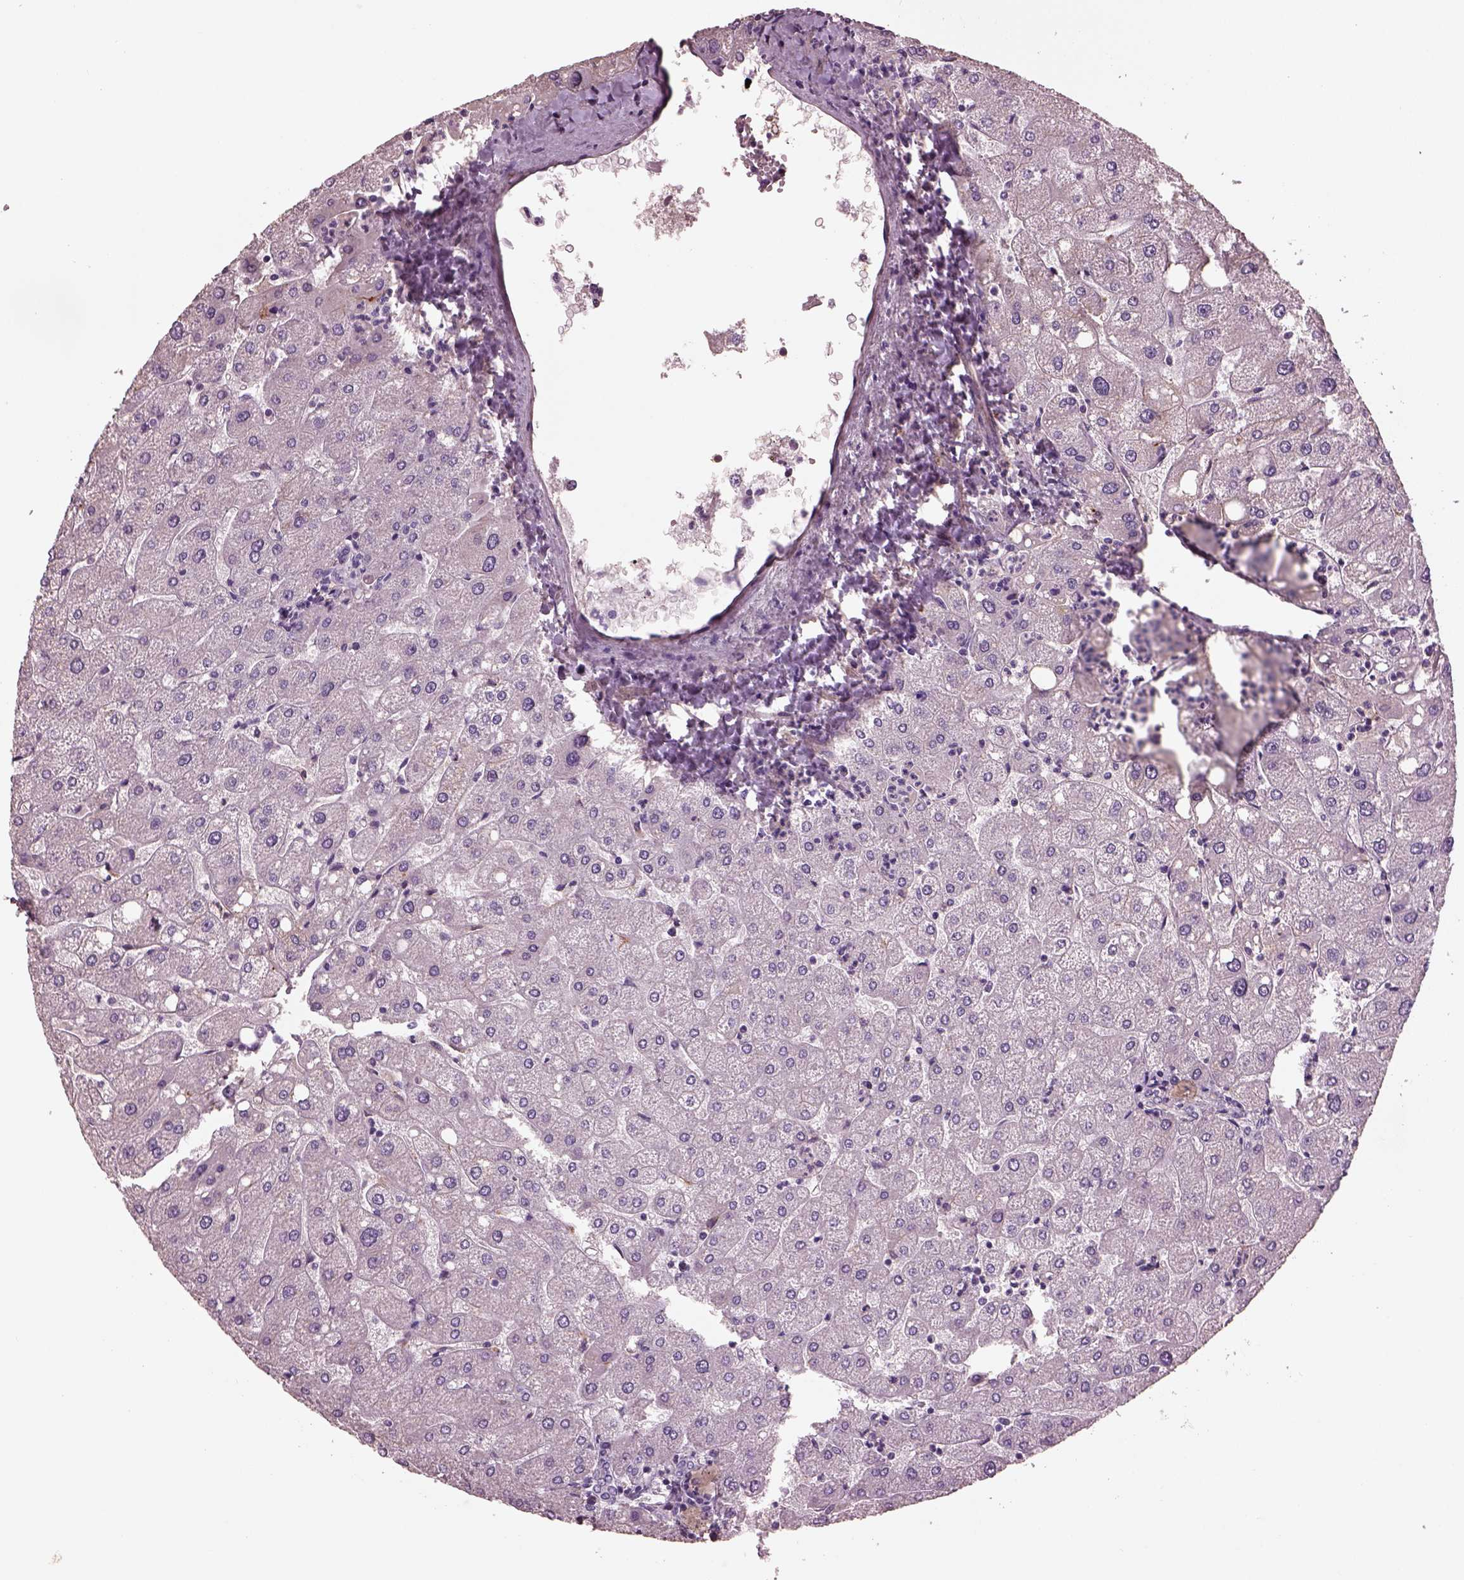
{"staining": {"intensity": "negative", "quantity": "none", "location": "none"}, "tissue": "liver", "cell_type": "Cholangiocytes", "image_type": "normal", "snomed": [{"axis": "morphology", "description": "Normal tissue, NOS"}, {"axis": "topography", "description": "Liver"}], "caption": "Immunohistochemical staining of normal liver demonstrates no significant staining in cholangiocytes. The staining is performed using DAB (3,3'-diaminobenzidine) brown chromogen with nuclei counter-stained in using hematoxylin.", "gene": "SRI", "patient": {"sex": "male", "age": 67}}